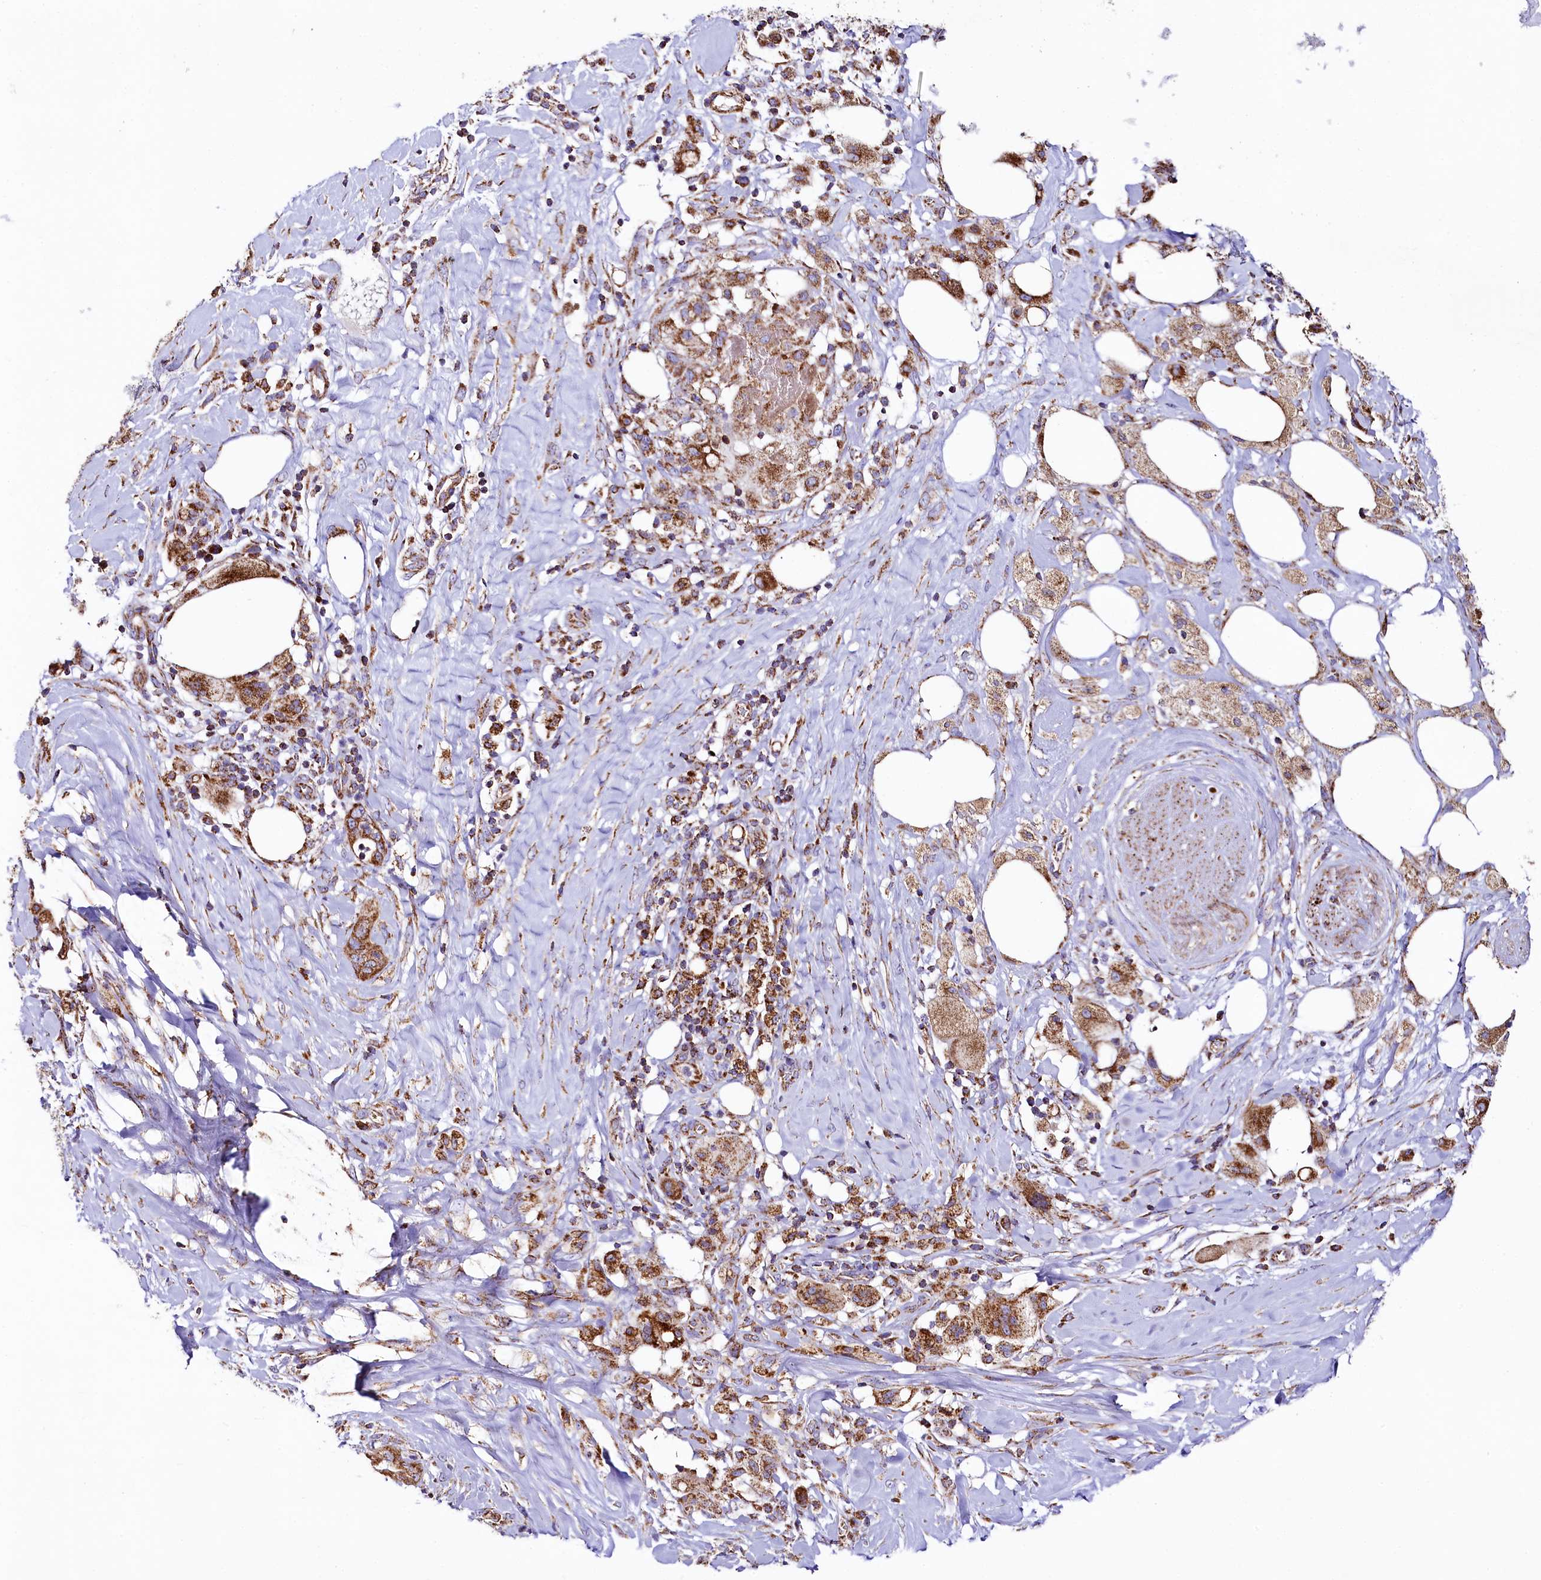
{"staining": {"intensity": "moderate", "quantity": ">75%", "location": "cytoplasmic/membranous"}, "tissue": "pancreatic cancer", "cell_type": "Tumor cells", "image_type": "cancer", "snomed": [{"axis": "morphology", "description": "Adenocarcinoma, NOS"}, {"axis": "topography", "description": "Pancreas"}], "caption": "This is a photomicrograph of immunohistochemistry staining of pancreatic cancer, which shows moderate positivity in the cytoplasmic/membranous of tumor cells.", "gene": "APLP2", "patient": {"sex": "male", "age": 58}}